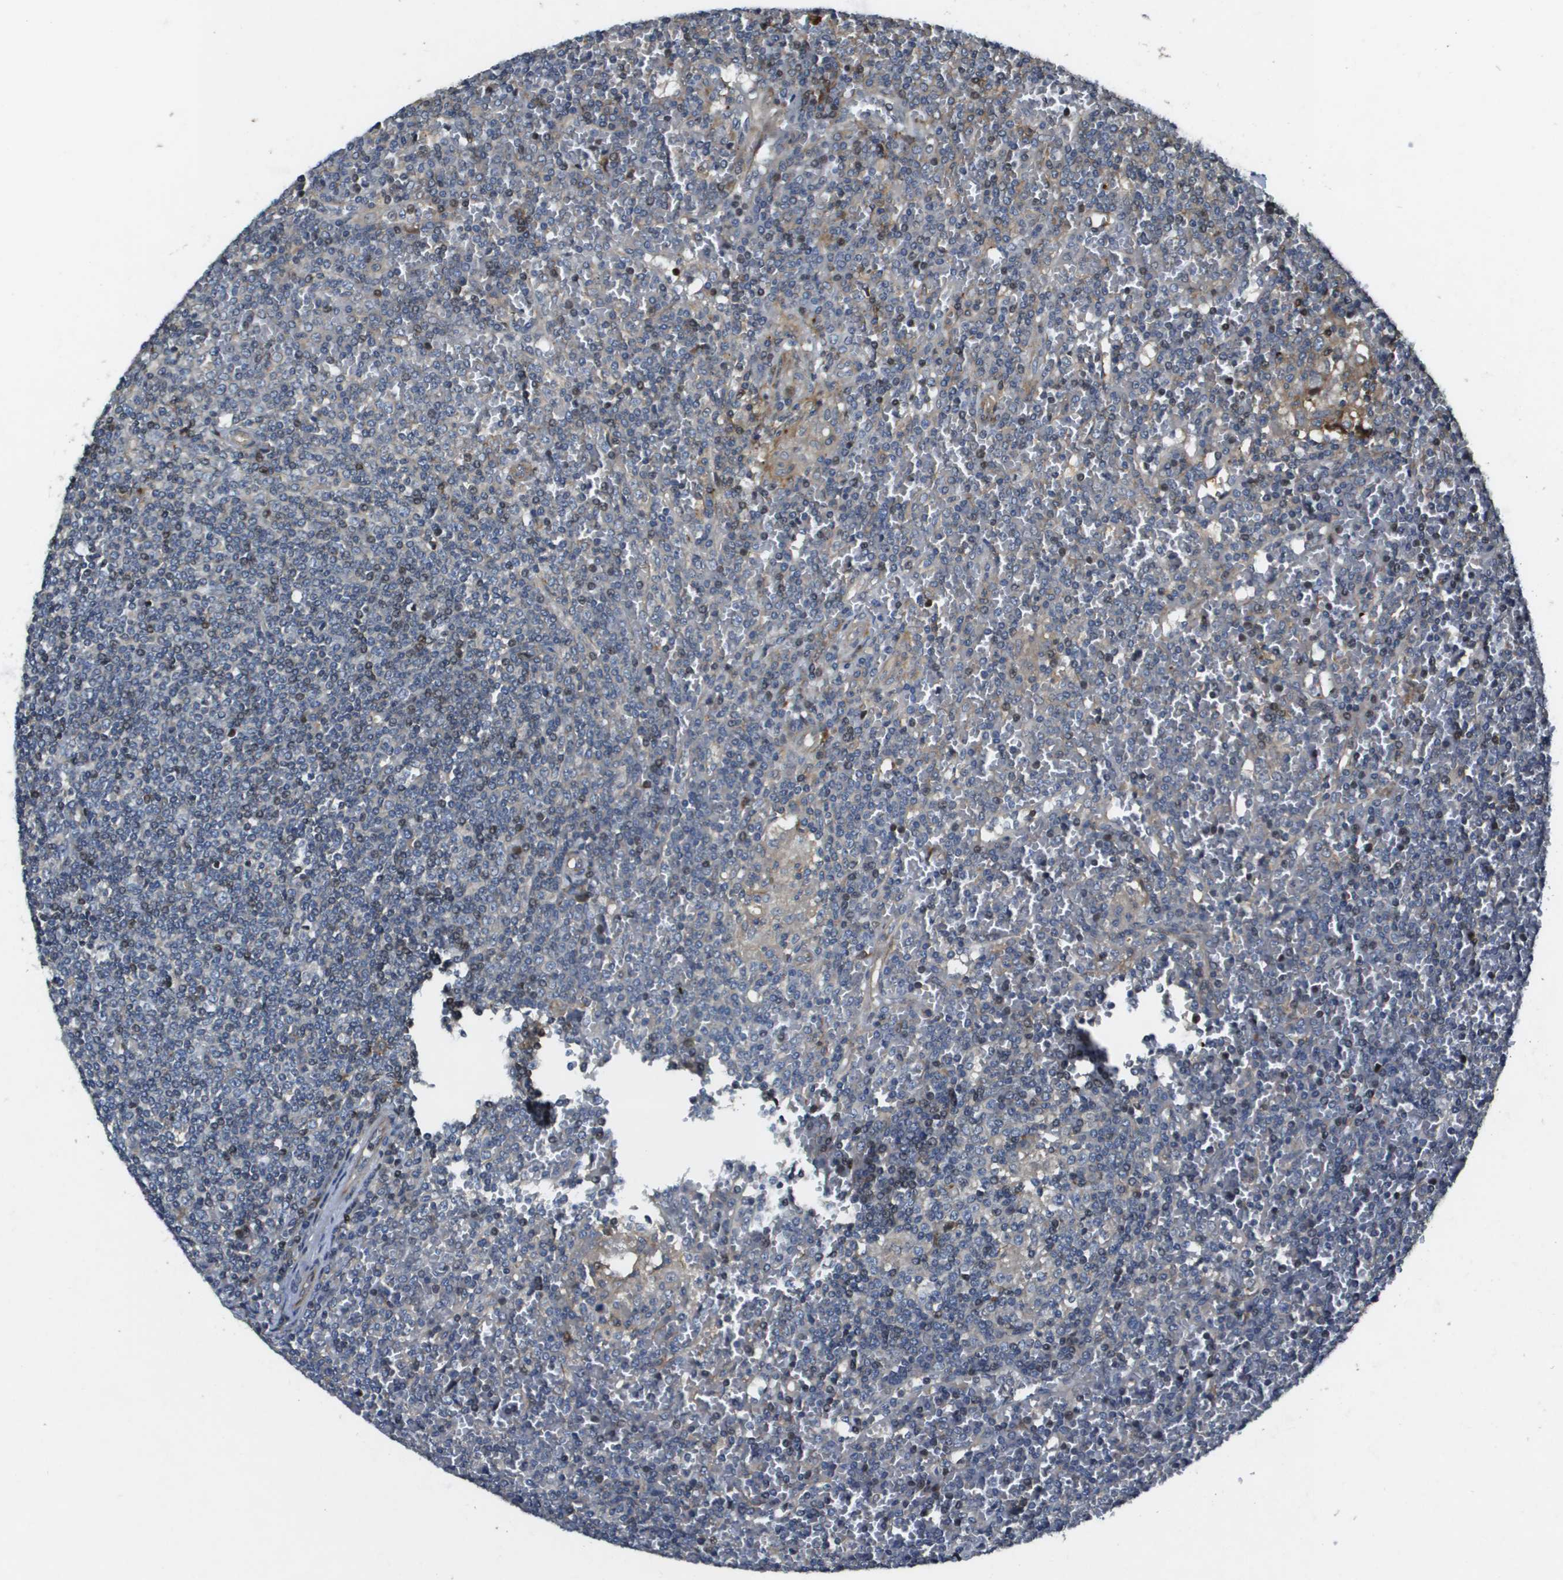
{"staining": {"intensity": "negative", "quantity": "none", "location": "none"}, "tissue": "lymphoma", "cell_type": "Tumor cells", "image_type": "cancer", "snomed": [{"axis": "morphology", "description": "Malignant lymphoma, non-Hodgkin's type, Low grade"}, {"axis": "topography", "description": "Spleen"}], "caption": "Immunohistochemical staining of human low-grade malignant lymphoma, non-Hodgkin's type demonstrates no significant positivity in tumor cells.", "gene": "SCN4B", "patient": {"sex": "female", "age": 19}}